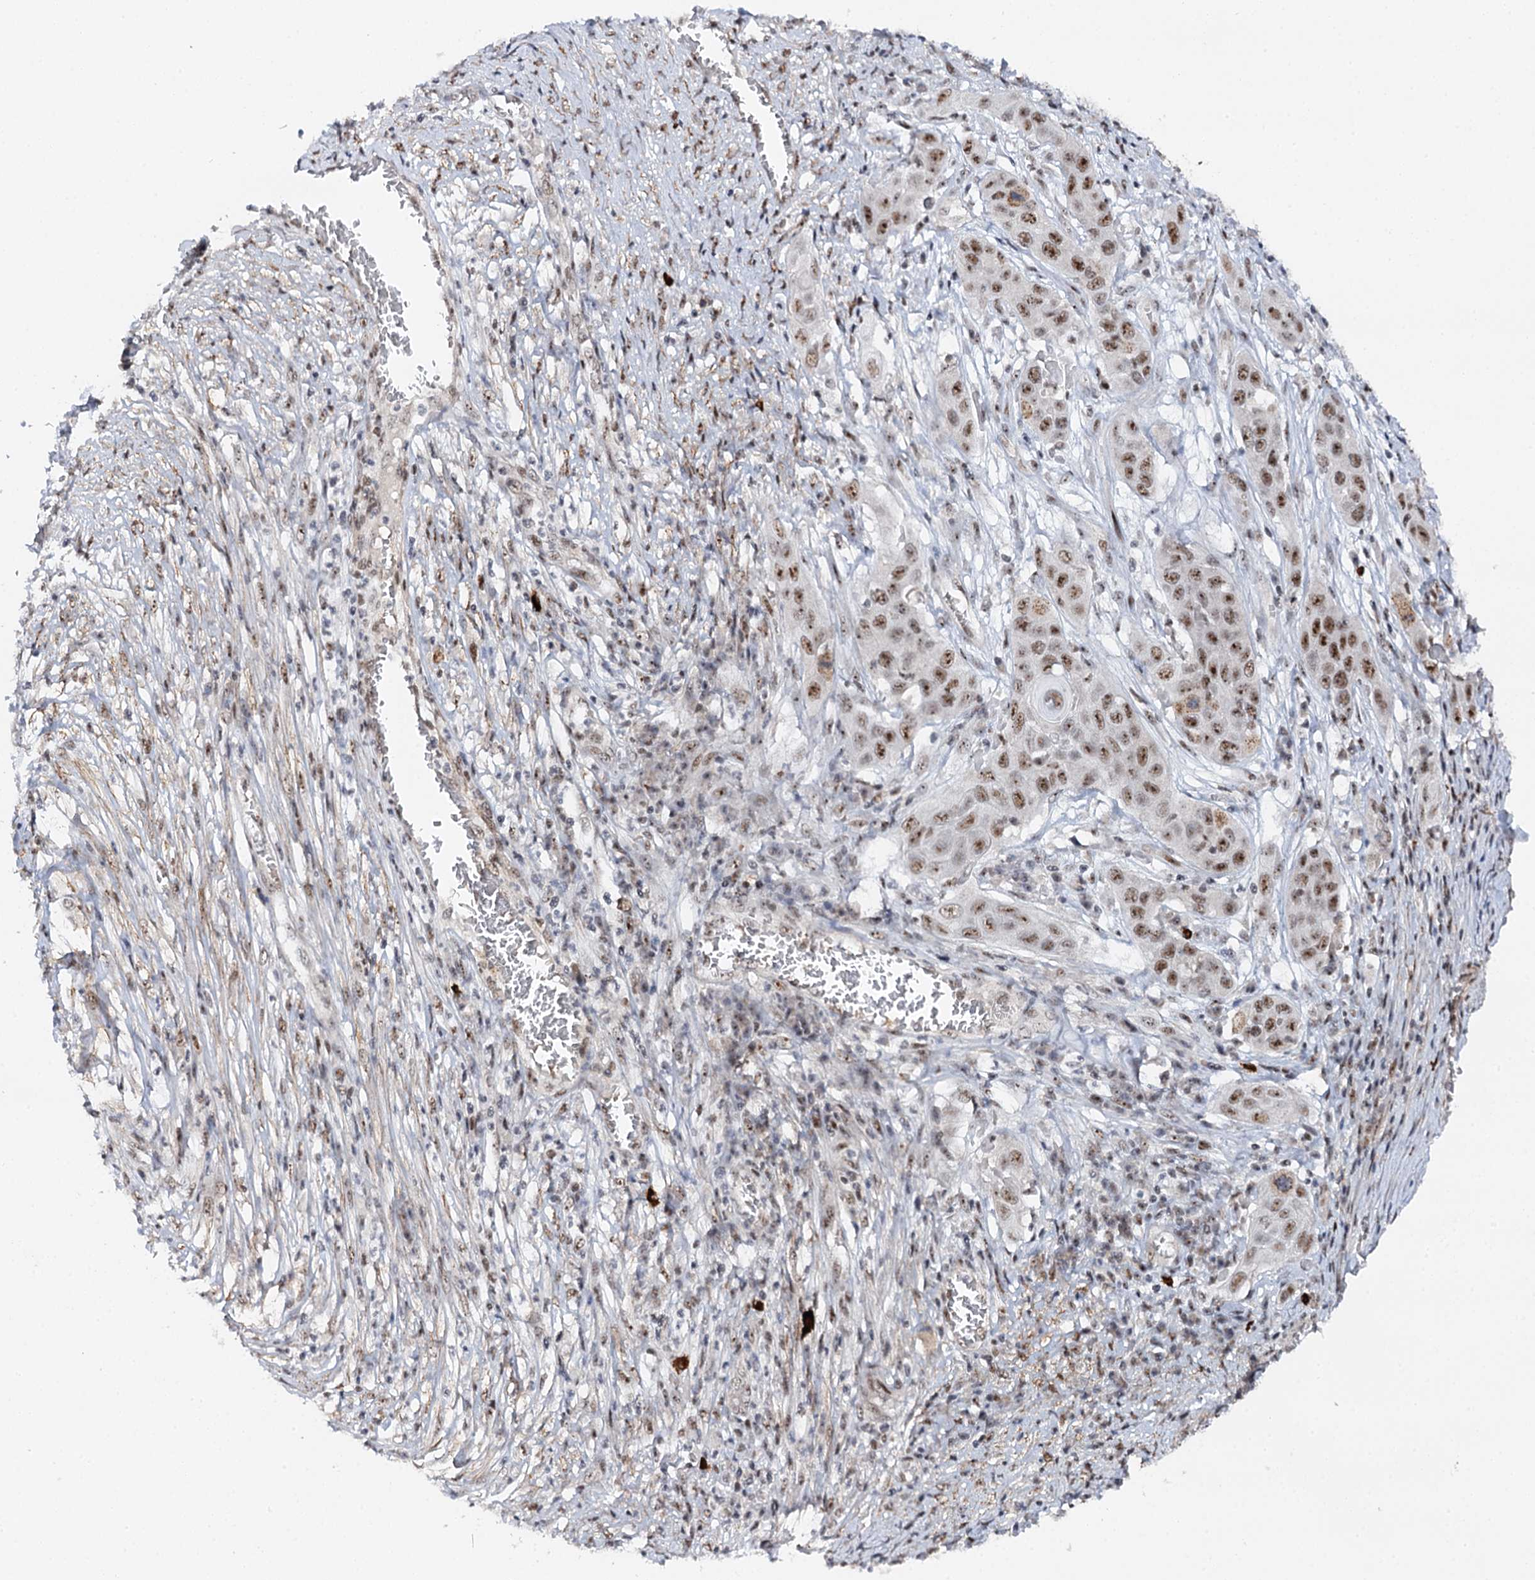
{"staining": {"intensity": "moderate", "quantity": ">75%", "location": "nuclear"}, "tissue": "skin cancer", "cell_type": "Tumor cells", "image_type": "cancer", "snomed": [{"axis": "morphology", "description": "Squamous cell carcinoma, NOS"}, {"axis": "topography", "description": "Skin"}], "caption": "Immunohistochemical staining of human skin cancer (squamous cell carcinoma) displays moderate nuclear protein expression in about >75% of tumor cells.", "gene": "BUD13", "patient": {"sex": "male", "age": 55}}